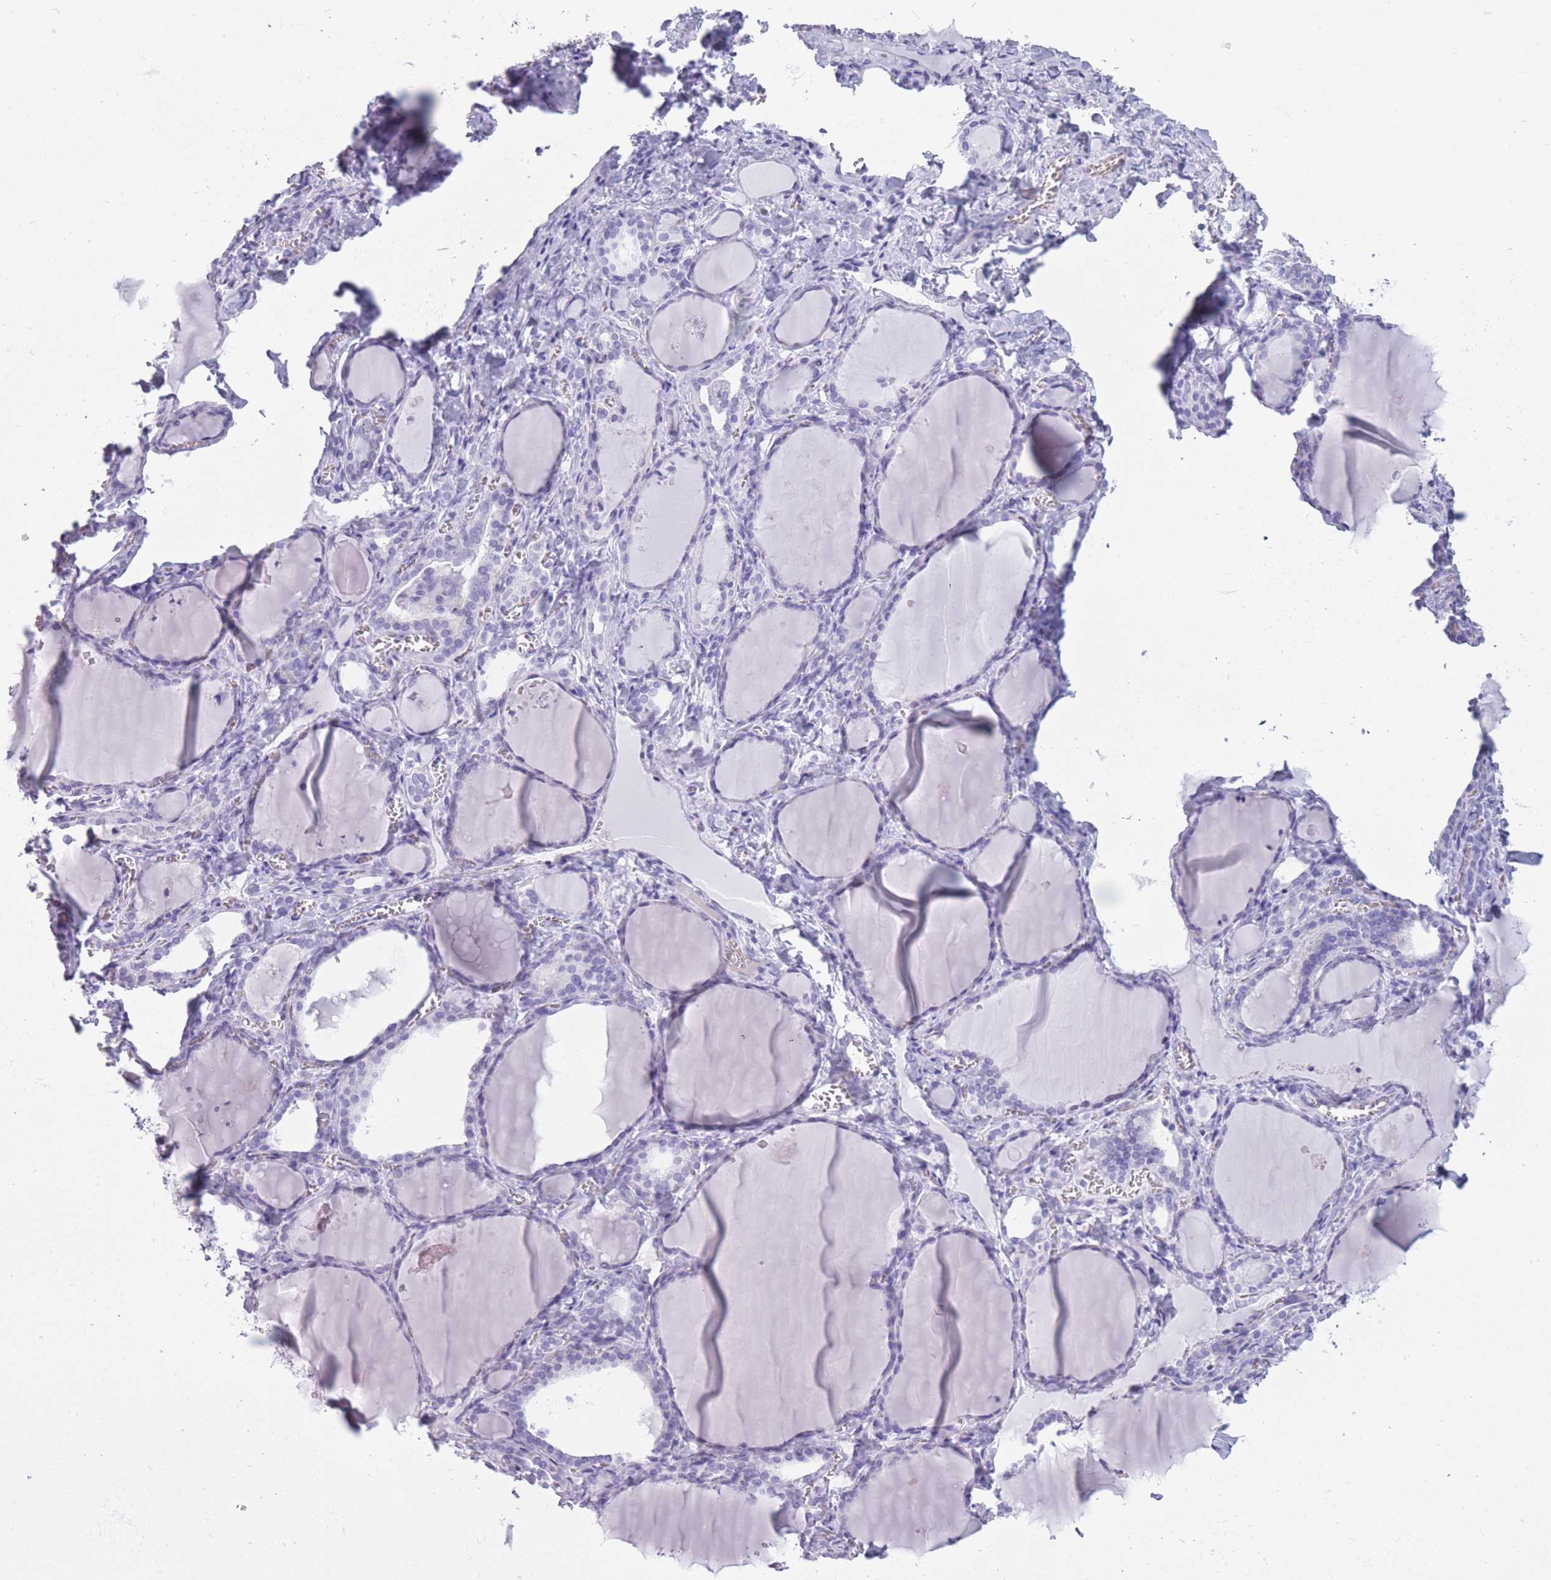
{"staining": {"intensity": "negative", "quantity": "none", "location": "none"}, "tissue": "thyroid gland", "cell_type": "Glandular cells", "image_type": "normal", "snomed": [{"axis": "morphology", "description": "Normal tissue, NOS"}, {"axis": "topography", "description": "Thyroid gland"}], "caption": "This is an immunohistochemistry micrograph of unremarkable human thyroid gland. There is no expression in glandular cells.", "gene": "OR7C1", "patient": {"sex": "female", "age": 42}}